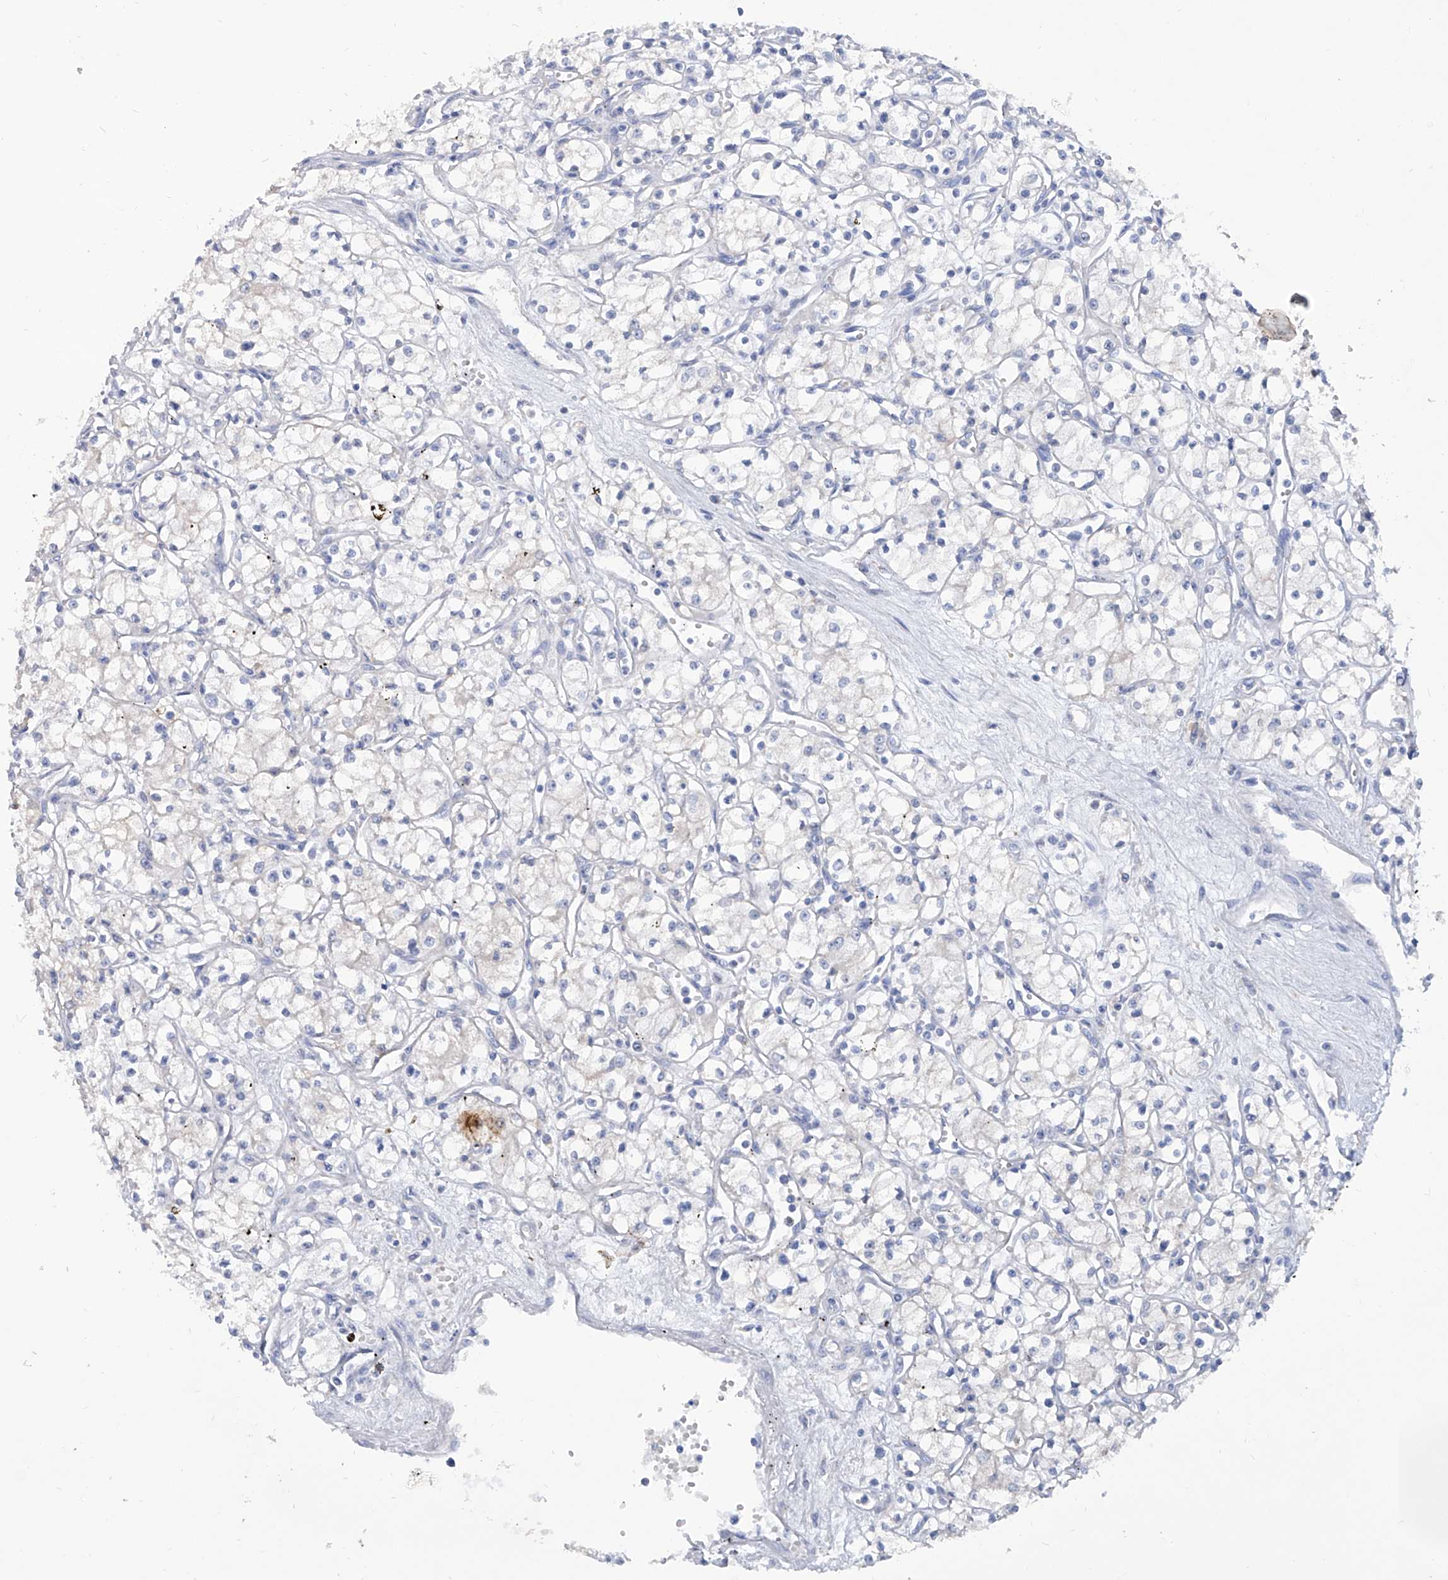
{"staining": {"intensity": "negative", "quantity": "none", "location": "none"}, "tissue": "renal cancer", "cell_type": "Tumor cells", "image_type": "cancer", "snomed": [{"axis": "morphology", "description": "Adenocarcinoma, NOS"}, {"axis": "topography", "description": "Kidney"}], "caption": "IHC of renal cancer (adenocarcinoma) displays no positivity in tumor cells.", "gene": "KLHL17", "patient": {"sex": "male", "age": 59}}